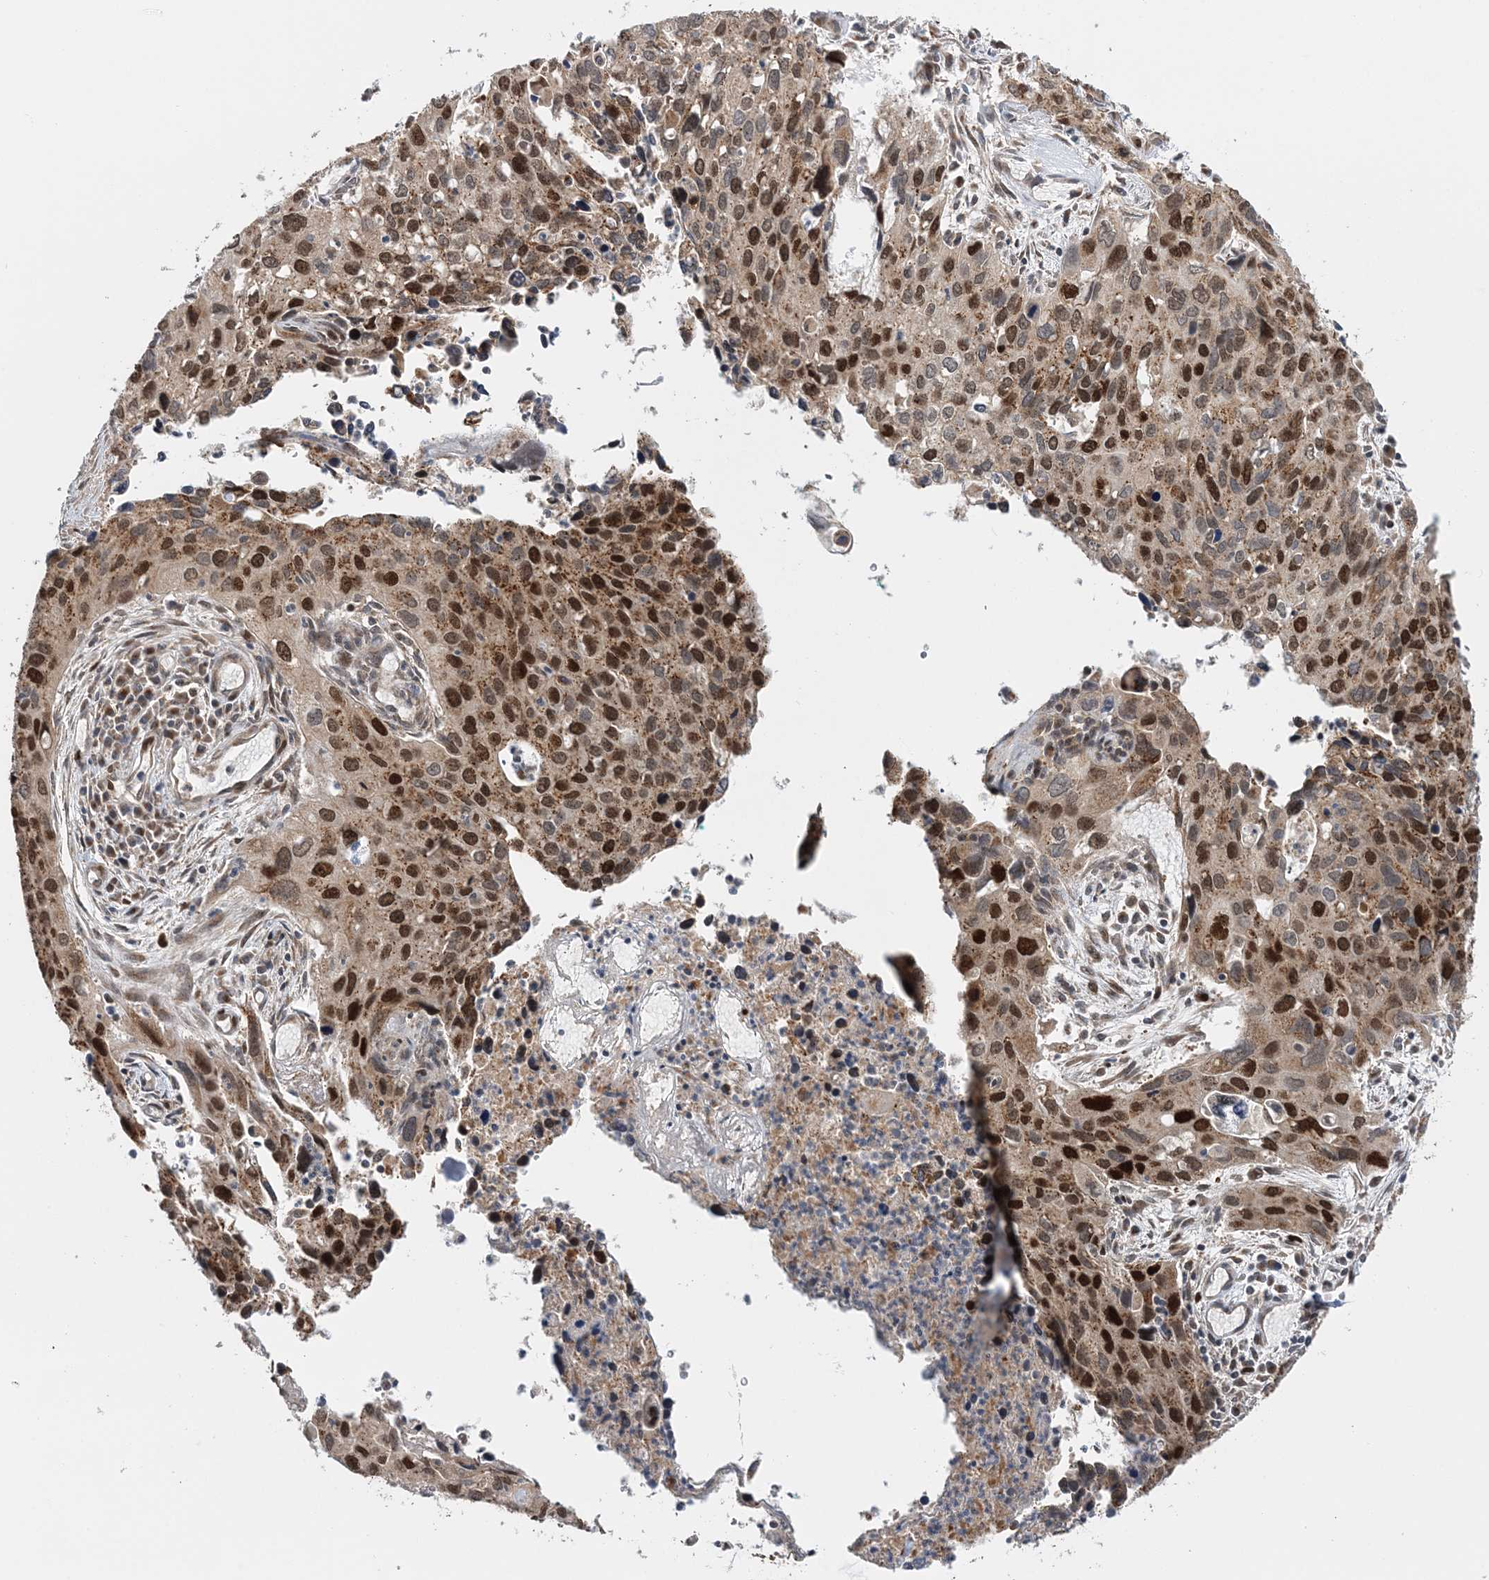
{"staining": {"intensity": "moderate", "quantity": ">75%", "location": "cytoplasmic/membranous,nuclear"}, "tissue": "cervical cancer", "cell_type": "Tumor cells", "image_type": "cancer", "snomed": [{"axis": "morphology", "description": "Squamous cell carcinoma, NOS"}, {"axis": "topography", "description": "Cervix"}], "caption": "Immunohistochemical staining of cervical cancer (squamous cell carcinoma) exhibits medium levels of moderate cytoplasmic/membranous and nuclear staining in approximately >75% of tumor cells. The protein of interest is stained brown, and the nuclei are stained in blue (DAB (3,3'-diaminobenzidine) IHC with brightfield microscopy, high magnification).", "gene": "KIF4A", "patient": {"sex": "female", "age": 55}}